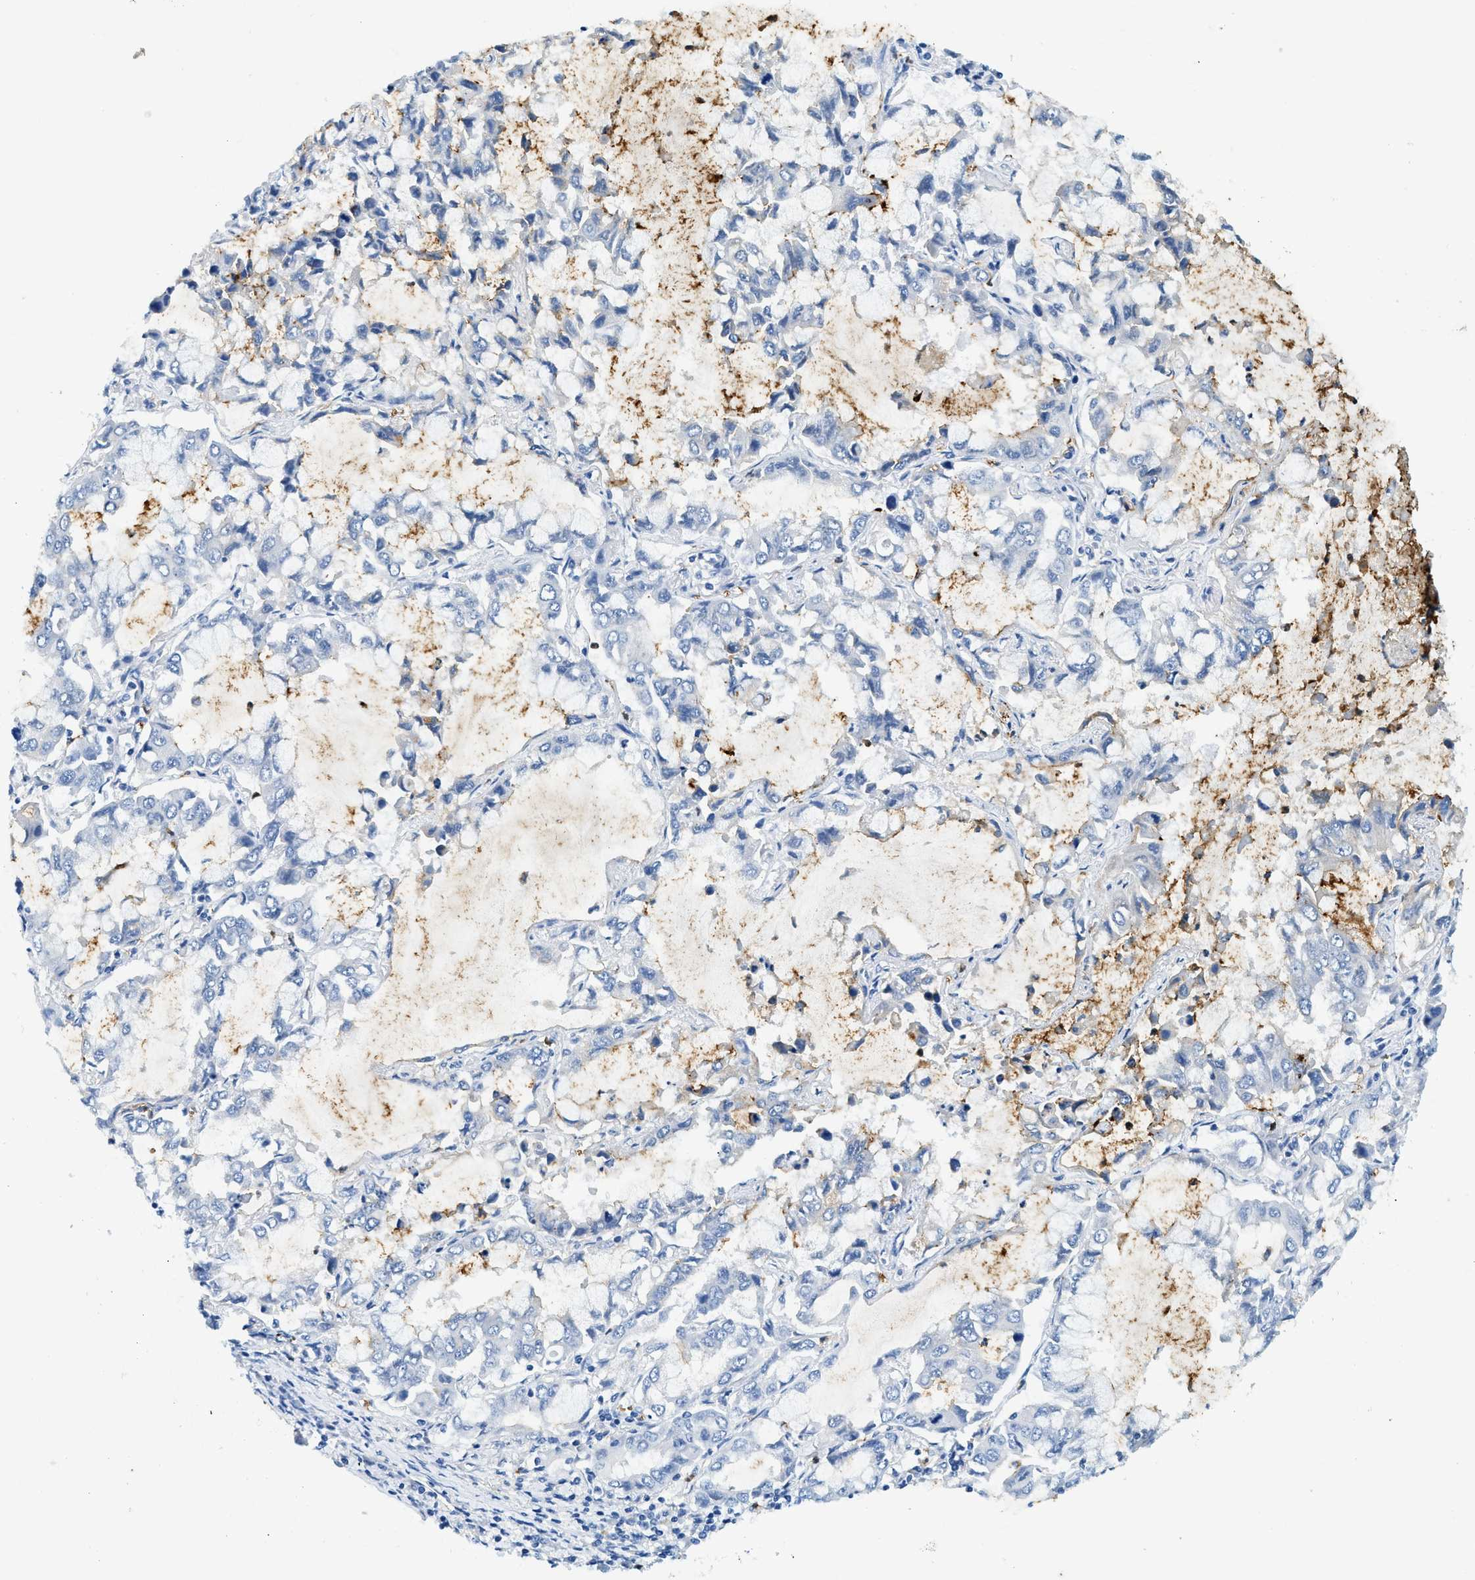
{"staining": {"intensity": "negative", "quantity": "none", "location": "none"}, "tissue": "lung cancer", "cell_type": "Tumor cells", "image_type": "cancer", "snomed": [{"axis": "morphology", "description": "Adenocarcinoma, NOS"}, {"axis": "topography", "description": "Lung"}], "caption": "Tumor cells show no significant positivity in adenocarcinoma (lung). The staining was performed using DAB to visualize the protein expression in brown, while the nuclei were stained in blue with hematoxylin (Magnification: 20x).", "gene": "ZDHHC13", "patient": {"sex": "male", "age": 64}}